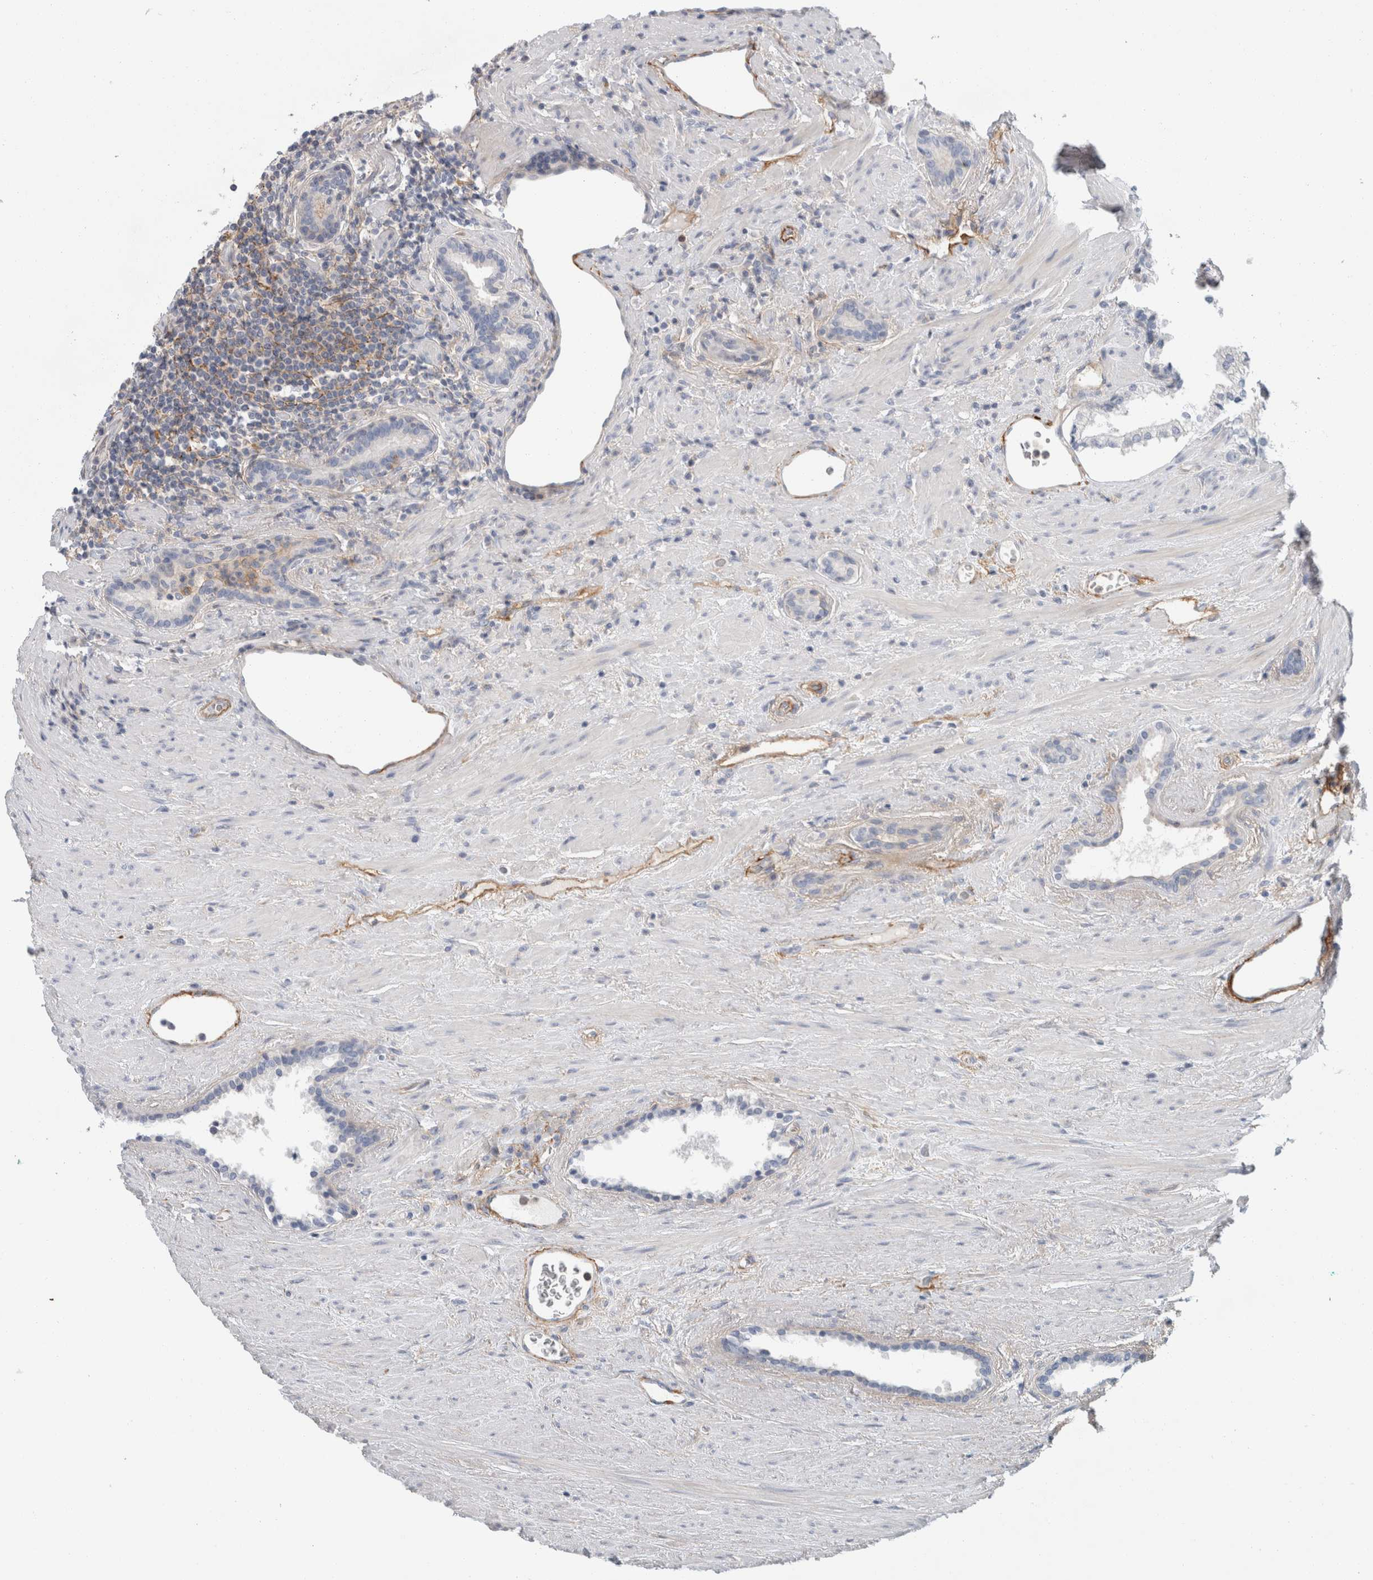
{"staining": {"intensity": "negative", "quantity": "none", "location": "none"}, "tissue": "prostate cancer", "cell_type": "Tumor cells", "image_type": "cancer", "snomed": [{"axis": "morphology", "description": "Adenocarcinoma, High grade"}, {"axis": "topography", "description": "Prostate"}], "caption": "There is no significant positivity in tumor cells of adenocarcinoma (high-grade) (prostate).", "gene": "CD55", "patient": {"sex": "male", "age": 71}}